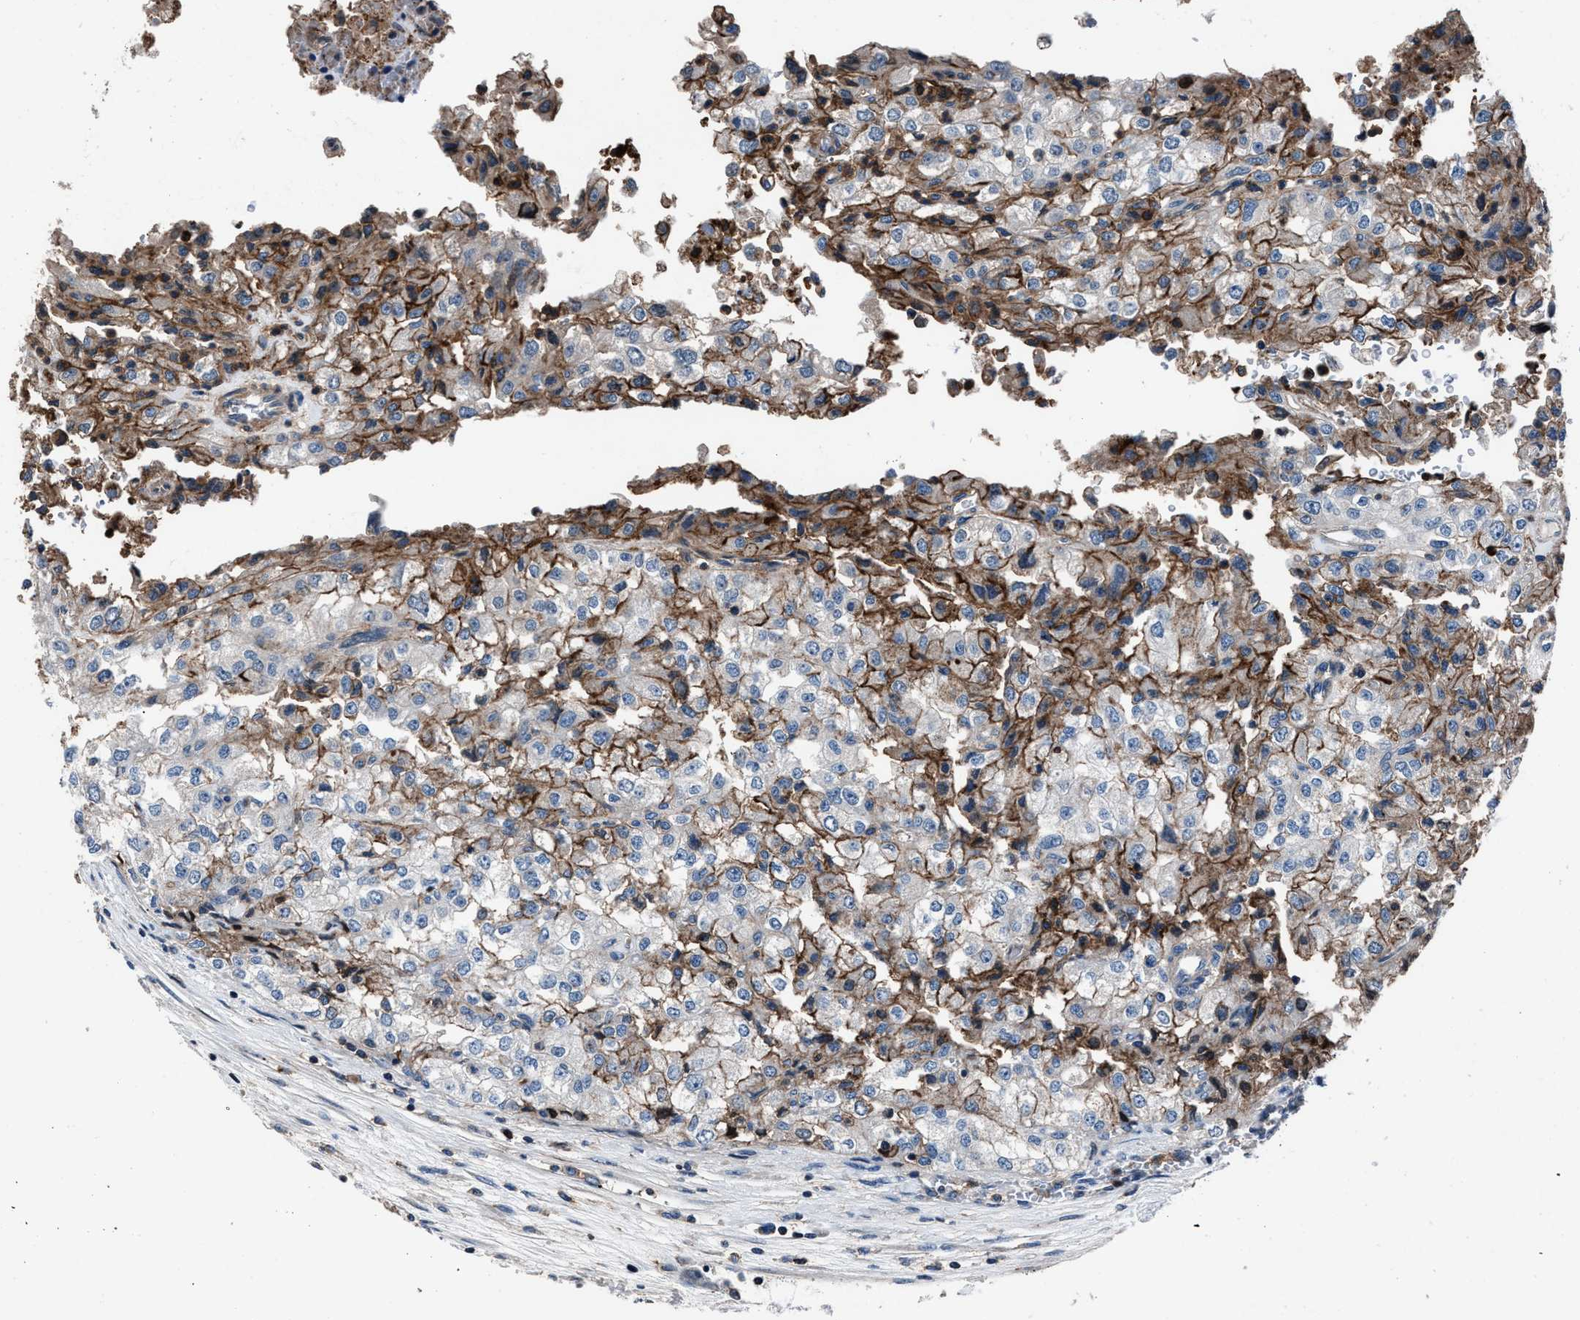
{"staining": {"intensity": "moderate", "quantity": "25%-75%", "location": "cytoplasmic/membranous"}, "tissue": "renal cancer", "cell_type": "Tumor cells", "image_type": "cancer", "snomed": [{"axis": "morphology", "description": "Adenocarcinoma, NOS"}, {"axis": "topography", "description": "Kidney"}], "caption": "Brown immunohistochemical staining in human renal cancer shows moderate cytoplasmic/membranous positivity in about 25%-75% of tumor cells. (DAB (3,3'-diaminobenzidine) = brown stain, brightfield microscopy at high magnification).", "gene": "MFSD11", "patient": {"sex": "female", "age": 54}}